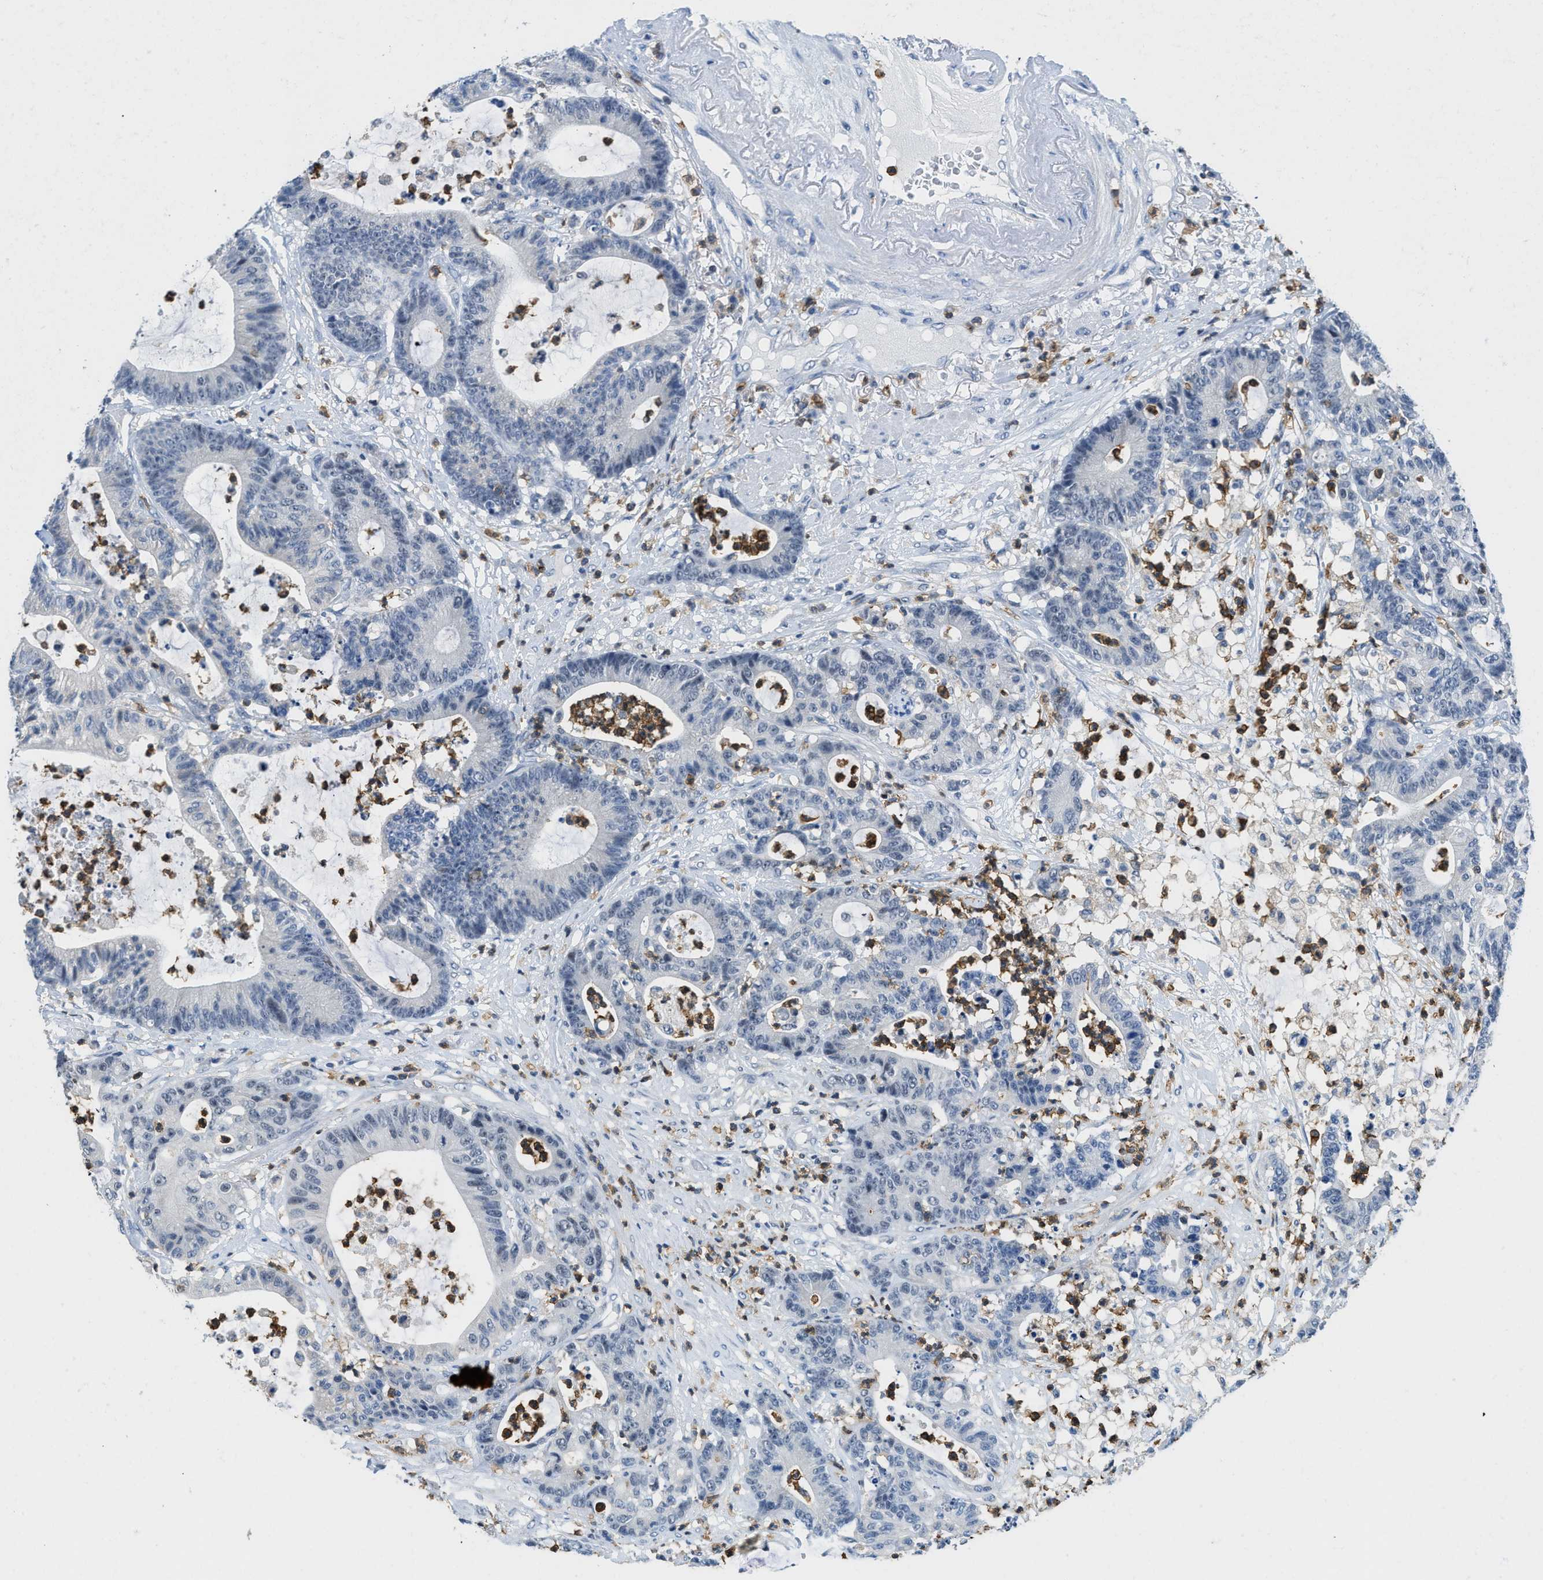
{"staining": {"intensity": "negative", "quantity": "none", "location": "none"}, "tissue": "colorectal cancer", "cell_type": "Tumor cells", "image_type": "cancer", "snomed": [{"axis": "morphology", "description": "Adenocarcinoma, NOS"}, {"axis": "topography", "description": "Colon"}], "caption": "Histopathology image shows no protein positivity in tumor cells of adenocarcinoma (colorectal) tissue.", "gene": "FAM151A", "patient": {"sex": "female", "age": 84}}